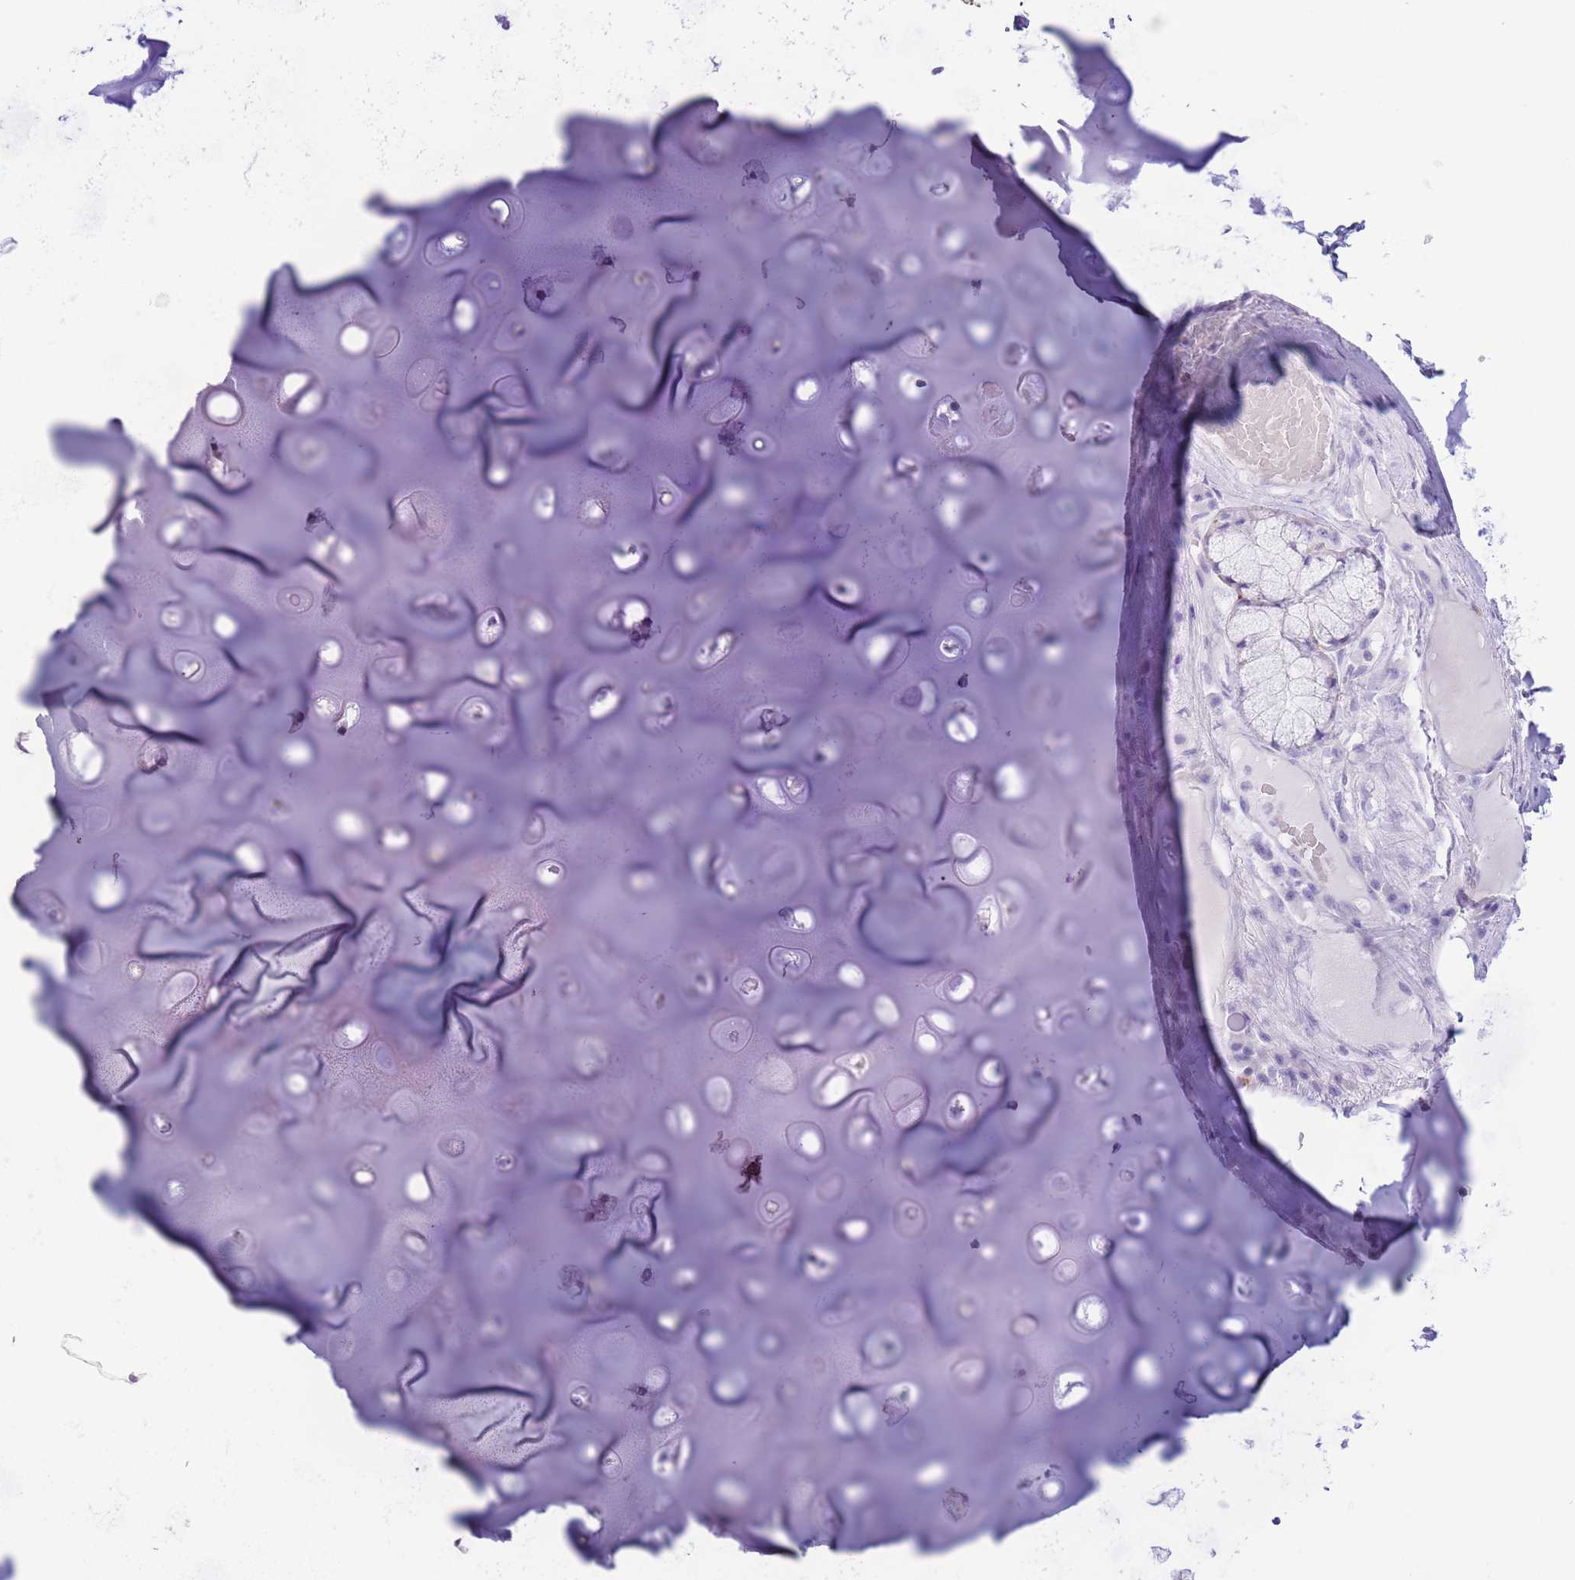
{"staining": {"intensity": "negative", "quantity": "none", "location": "none"}, "tissue": "soft tissue", "cell_type": "Chondrocytes", "image_type": "normal", "snomed": [{"axis": "morphology", "description": "Normal tissue, NOS"}, {"axis": "topography", "description": "Cartilage tissue"}, {"axis": "topography", "description": "Bronchus"}], "caption": "Soft tissue stained for a protein using immunohistochemistry (IHC) shows no staining chondrocytes.", "gene": "SLC7A14", "patient": {"sex": "male", "age": 56}}